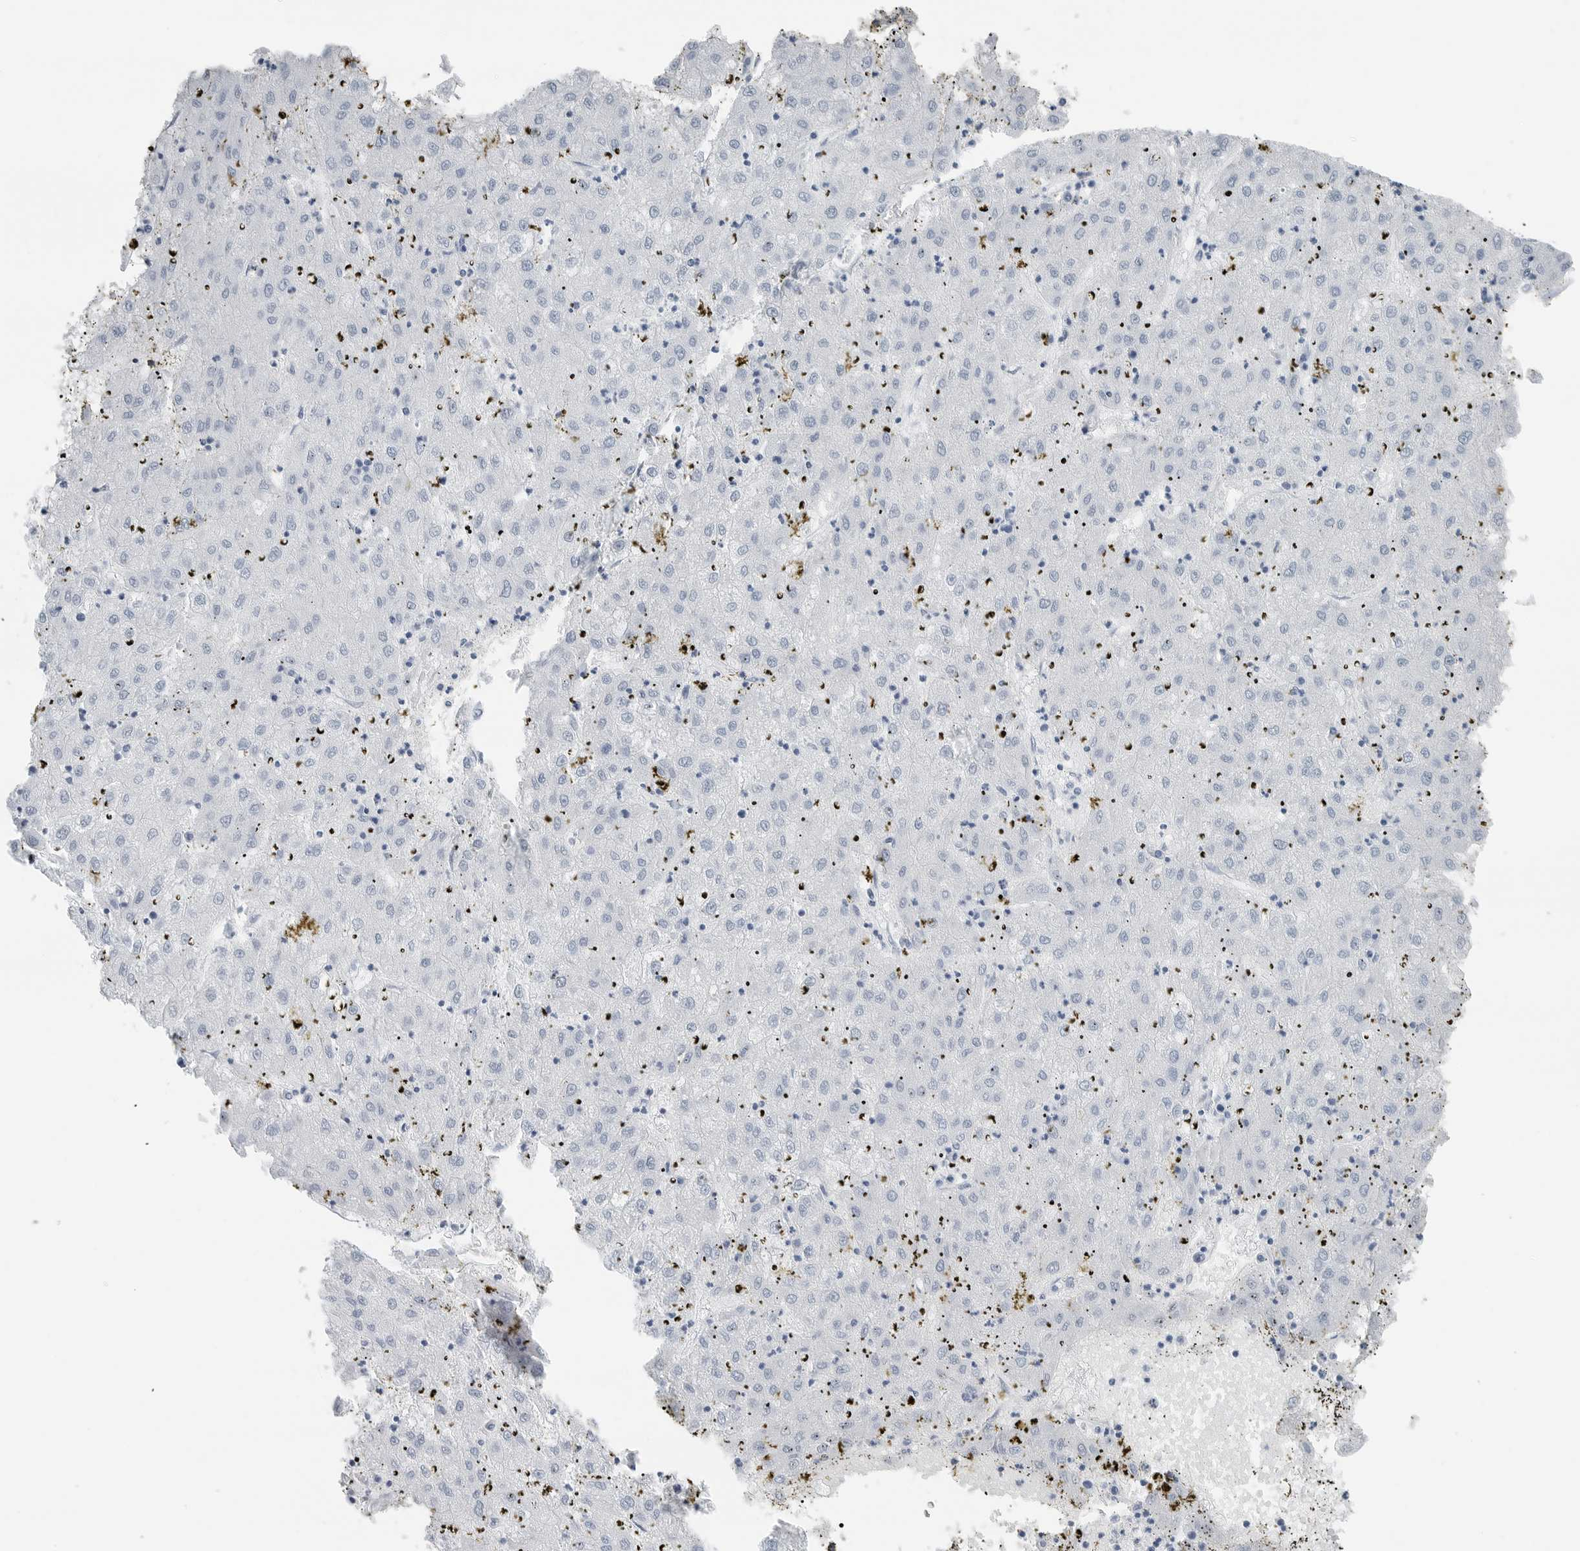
{"staining": {"intensity": "negative", "quantity": "none", "location": "none"}, "tissue": "liver cancer", "cell_type": "Tumor cells", "image_type": "cancer", "snomed": [{"axis": "morphology", "description": "Carcinoma, Hepatocellular, NOS"}, {"axis": "topography", "description": "Liver"}], "caption": "A high-resolution histopathology image shows immunohistochemistry (IHC) staining of liver cancer (hepatocellular carcinoma), which shows no significant expression in tumor cells.", "gene": "SLPI", "patient": {"sex": "male", "age": 72}}